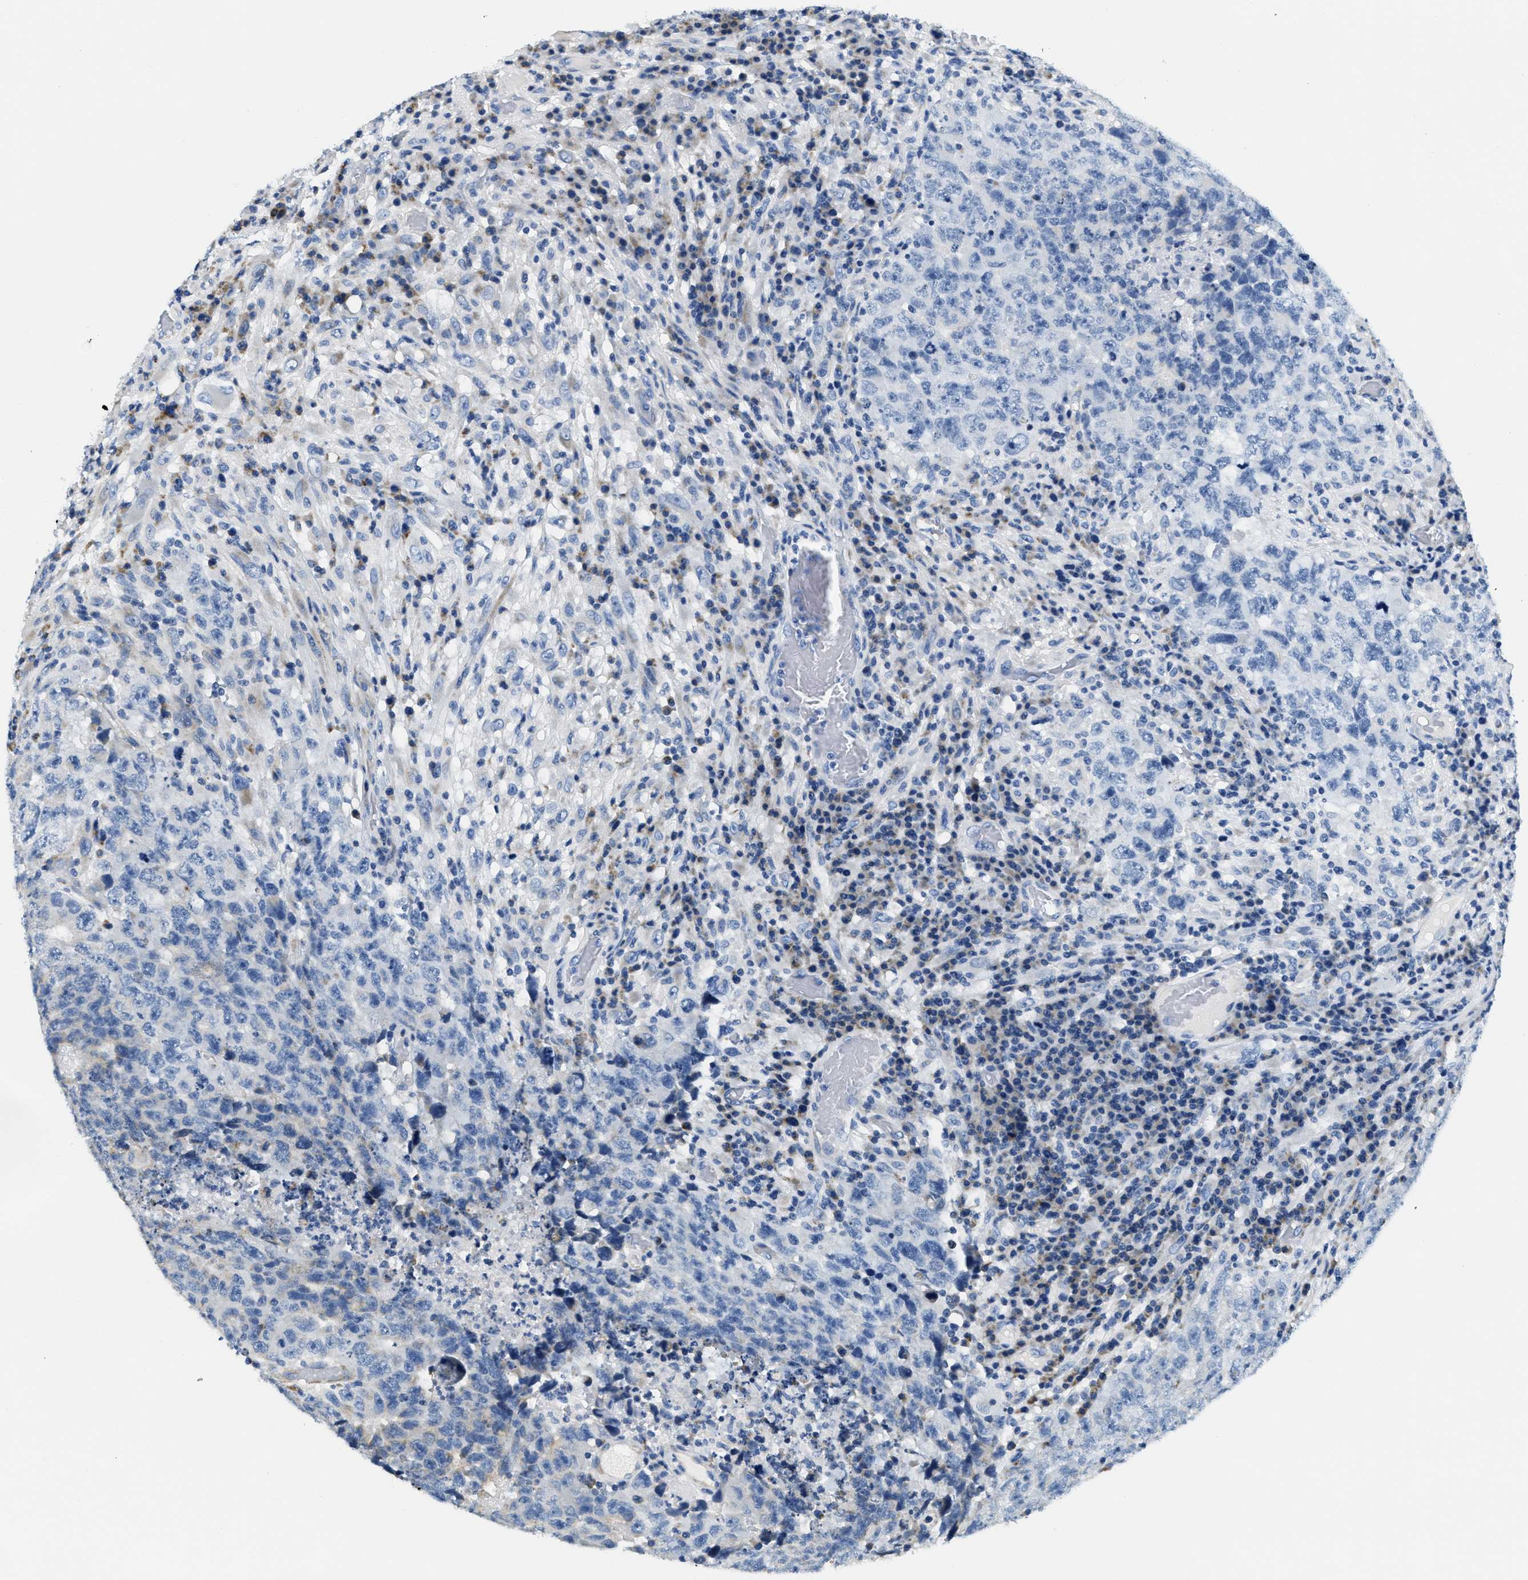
{"staining": {"intensity": "negative", "quantity": "none", "location": "none"}, "tissue": "testis cancer", "cell_type": "Tumor cells", "image_type": "cancer", "snomed": [{"axis": "morphology", "description": "Necrosis, NOS"}, {"axis": "morphology", "description": "Carcinoma, Embryonal, NOS"}, {"axis": "topography", "description": "Testis"}], "caption": "A micrograph of embryonal carcinoma (testis) stained for a protein shows no brown staining in tumor cells. (DAB (3,3'-diaminobenzidine) immunohistochemistry (IHC) visualized using brightfield microscopy, high magnification).", "gene": "CA4", "patient": {"sex": "male", "age": 19}}